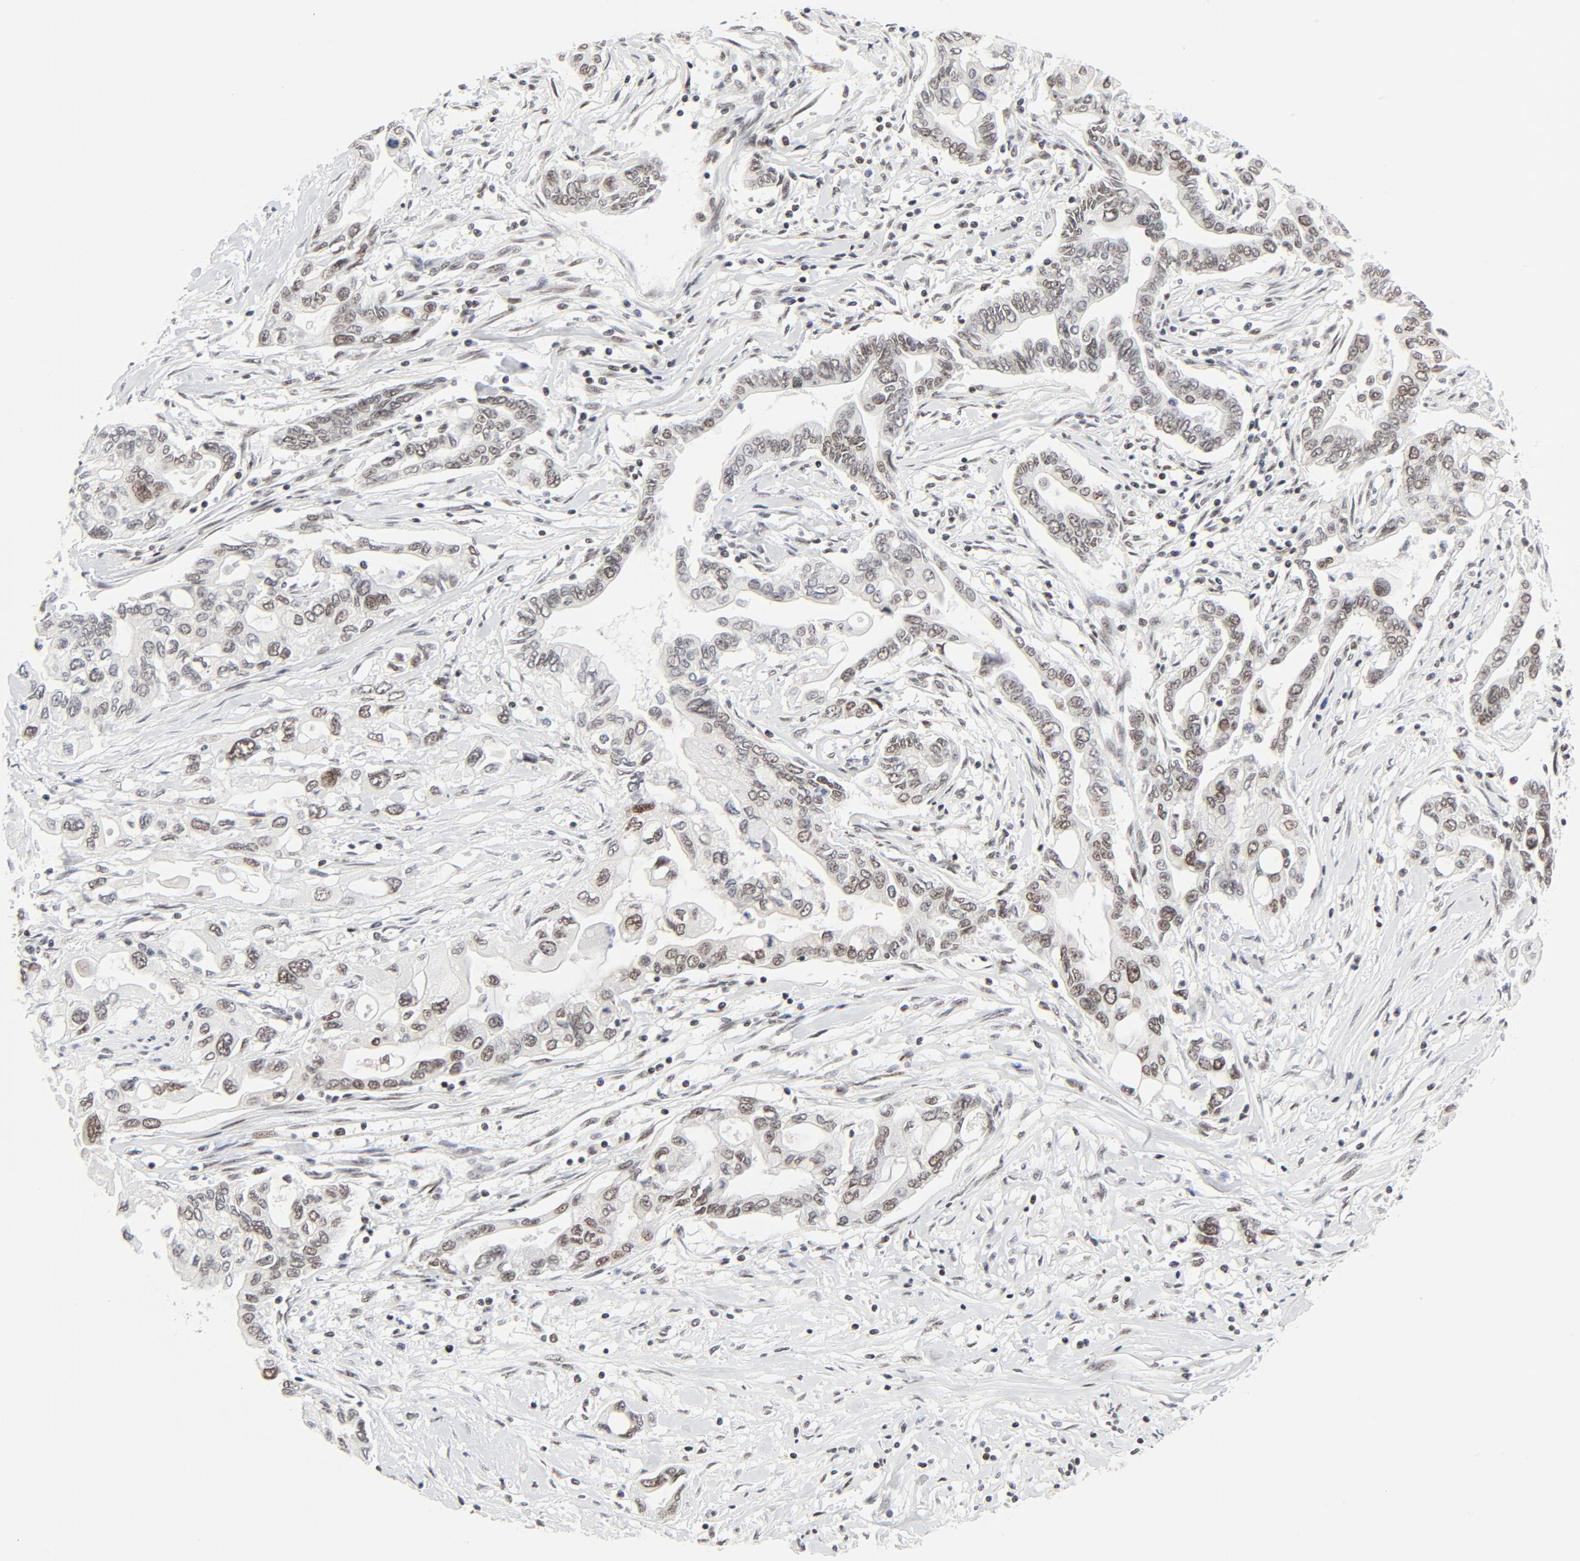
{"staining": {"intensity": "moderate", "quantity": ">75%", "location": "nuclear"}, "tissue": "pancreatic cancer", "cell_type": "Tumor cells", "image_type": "cancer", "snomed": [{"axis": "morphology", "description": "Adenocarcinoma, NOS"}, {"axis": "topography", "description": "Pancreas"}], "caption": "Protein expression by immunohistochemistry displays moderate nuclear positivity in about >75% of tumor cells in adenocarcinoma (pancreatic). (Stains: DAB in brown, nuclei in blue, Microscopy: brightfield microscopy at high magnification).", "gene": "GTF2H1", "patient": {"sex": "female", "age": 57}}